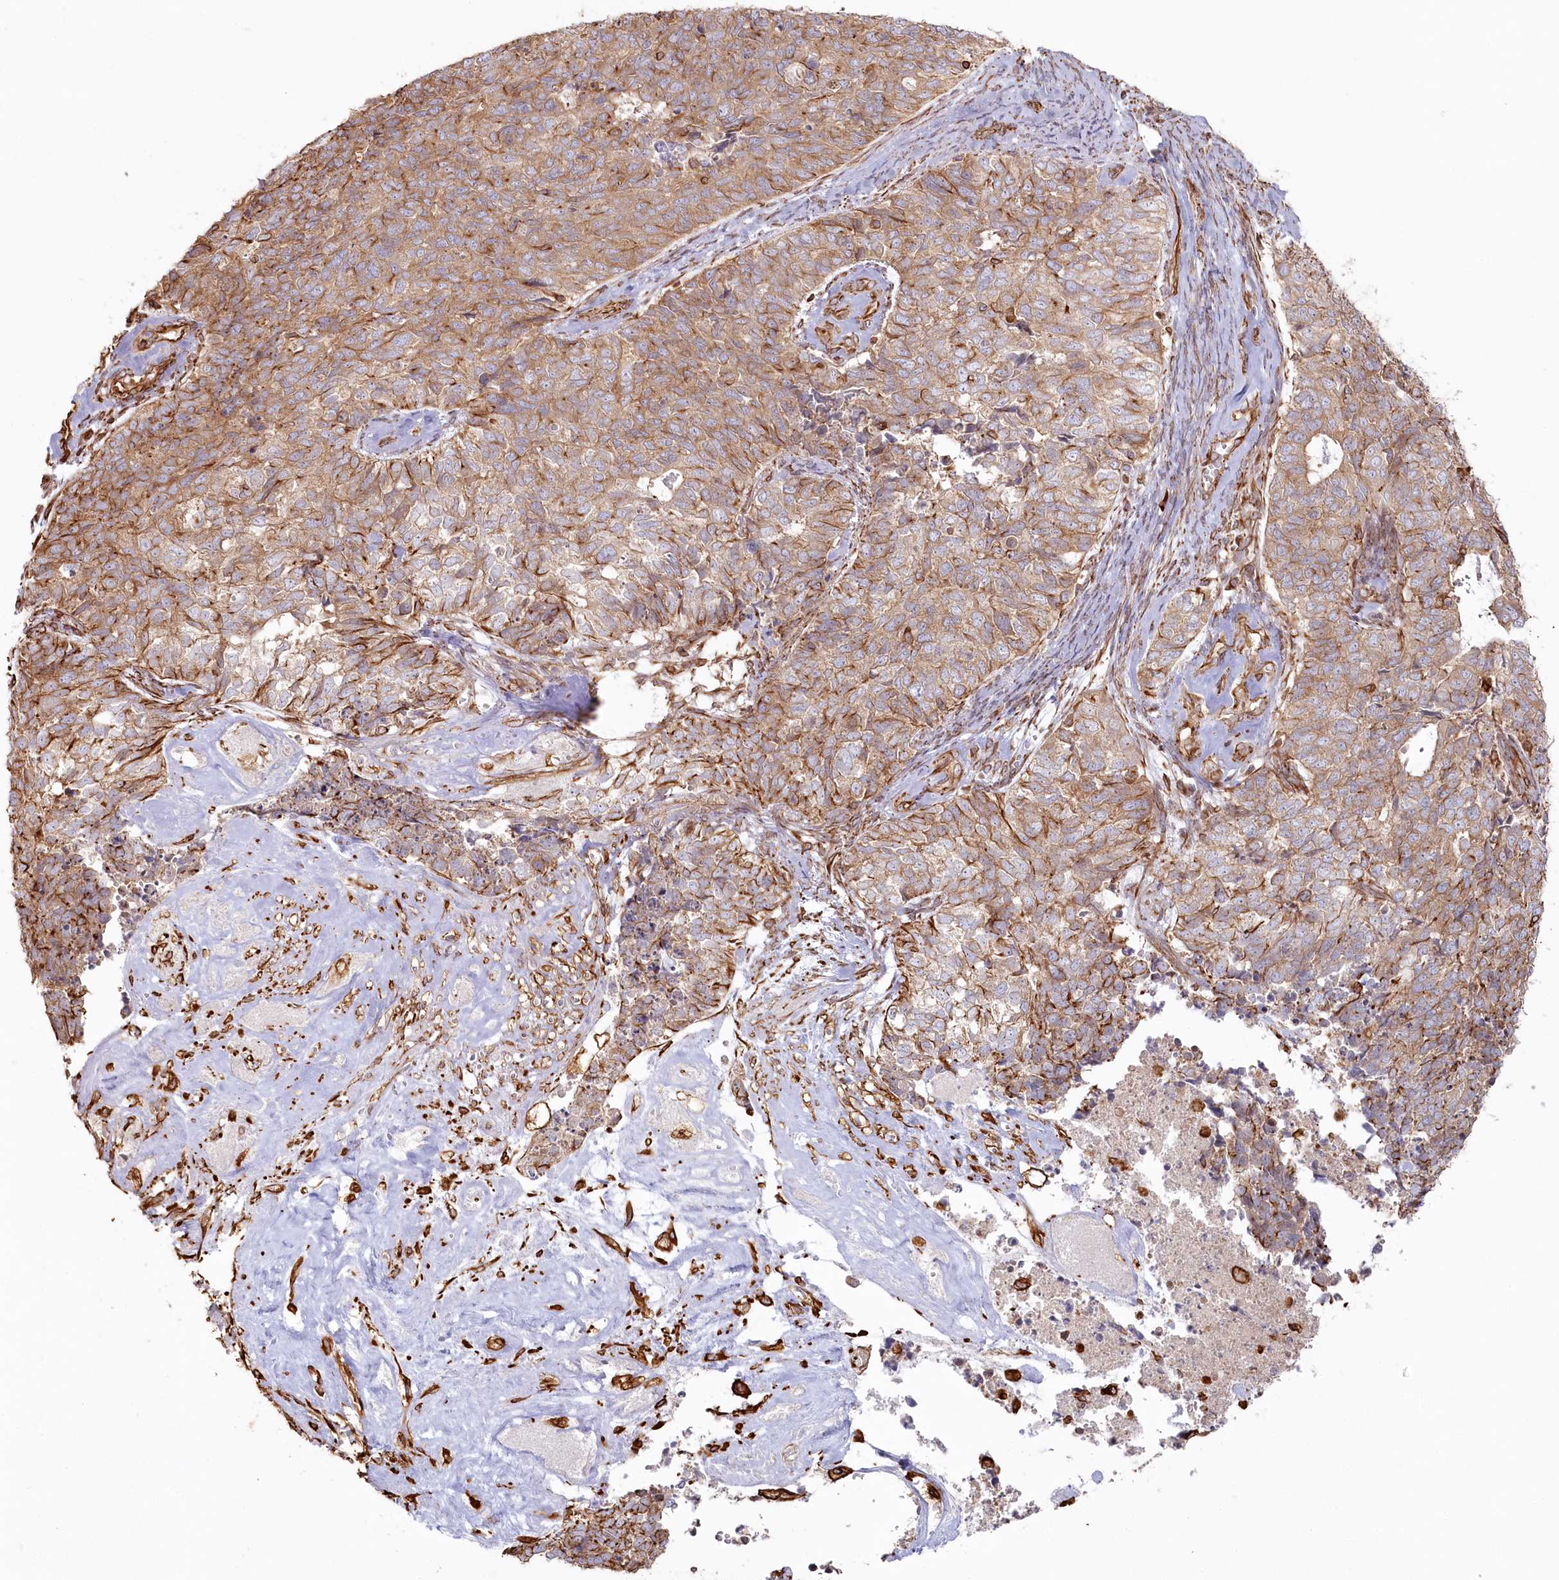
{"staining": {"intensity": "moderate", "quantity": "25%-75%", "location": "cytoplasmic/membranous"}, "tissue": "cervical cancer", "cell_type": "Tumor cells", "image_type": "cancer", "snomed": [{"axis": "morphology", "description": "Squamous cell carcinoma, NOS"}, {"axis": "topography", "description": "Cervix"}], "caption": "Squamous cell carcinoma (cervical) tissue displays moderate cytoplasmic/membranous expression in about 25%-75% of tumor cells, visualized by immunohistochemistry.", "gene": "TTC1", "patient": {"sex": "female", "age": 63}}